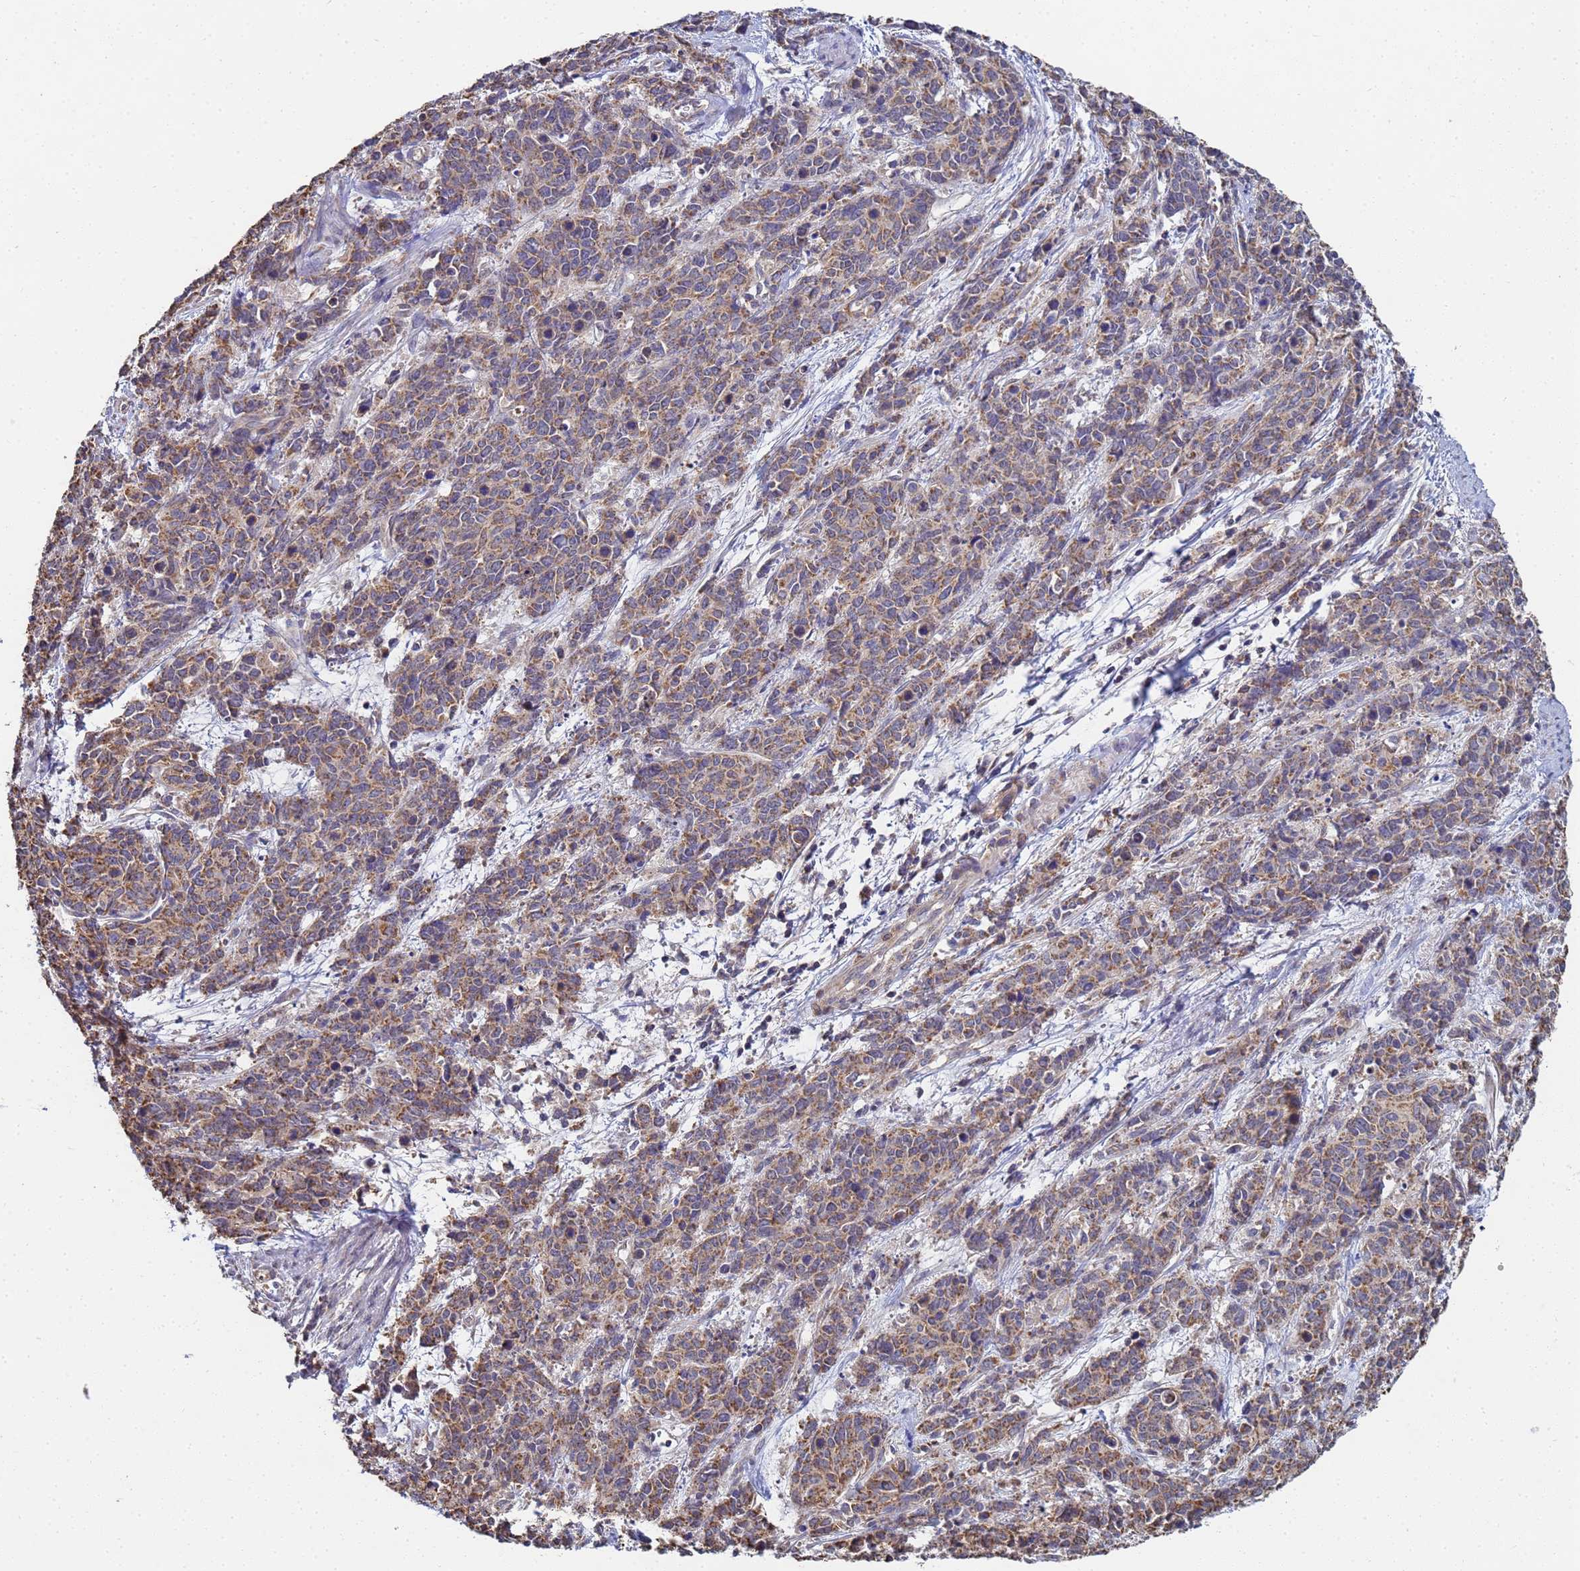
{"staining": {"intensity": "moderate", "quantity": ">75%", "location": "cytoplasmic/membranous"}, "tissue": "cervical cancer", "cell_type": "Tumor cells", "image_type": "cancer", "snomed": [{"axis": "morphology", "description": "Squamous cell carcinoma, NOS"}, {"axis": "topography", "description": "Cervix"}], "caption": "About >75% of tumor cells in human cervical cancer exhibit moderate cytoplasmic/membranous protein positivity as visualized by brown immunohistochemical staining.", "gene": "C5orf34", "patient": {"sex": "female", "age": 60}}